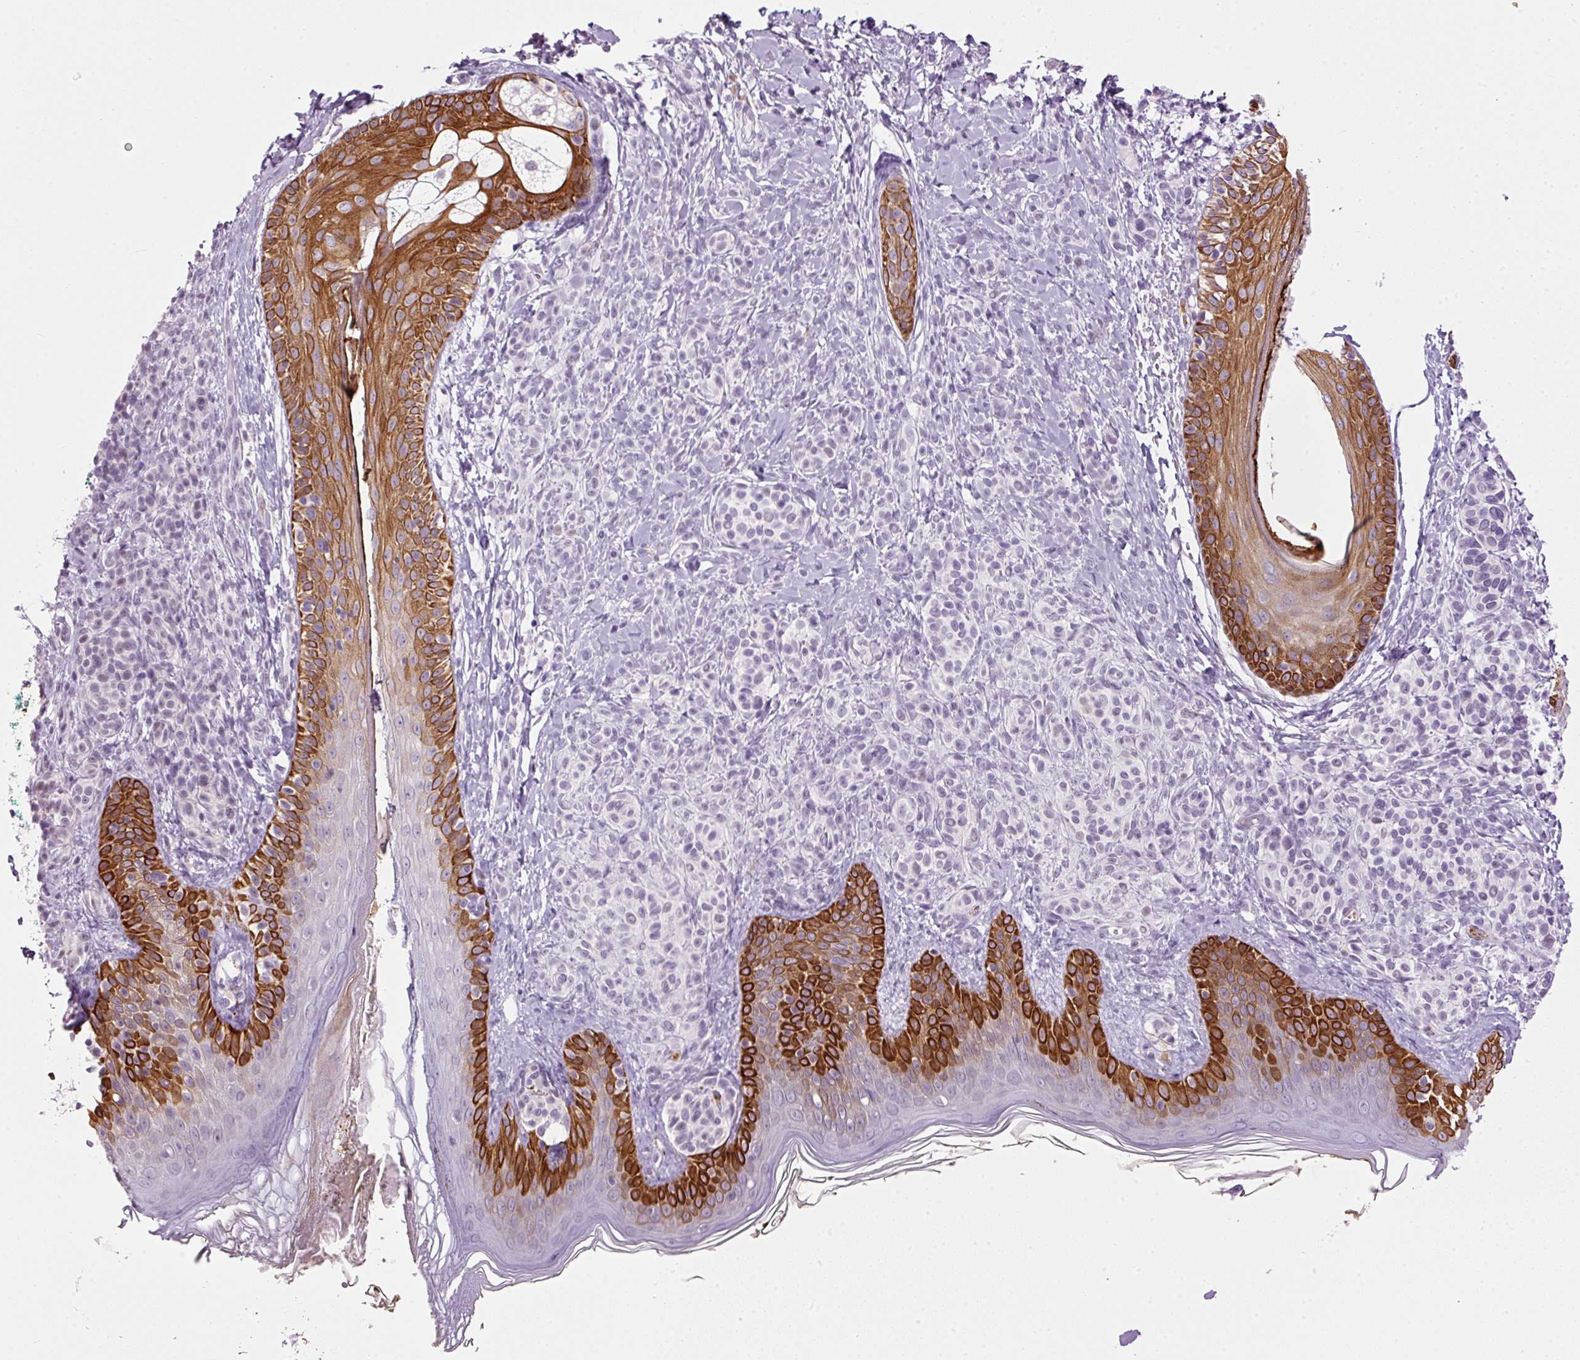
{"staining": {"intensity": "negative", "quantity": "none", "location": "none"}, "tissue": "skin", "cell_type": "Fibroblasts", "image_type": "normal", "snomed": [{"axis": "morphology", "description": "Normal tissue, NOS"}, {"axis": "topography", "description": "Skin"}], "caption": "DAB (3,3'-diaminobenzidine) immunohistochemical staining of benign human skin shows no significant staining in fibroblasts.", "gene": "SRC", "patient": {"sex": "male", "age": 16}}